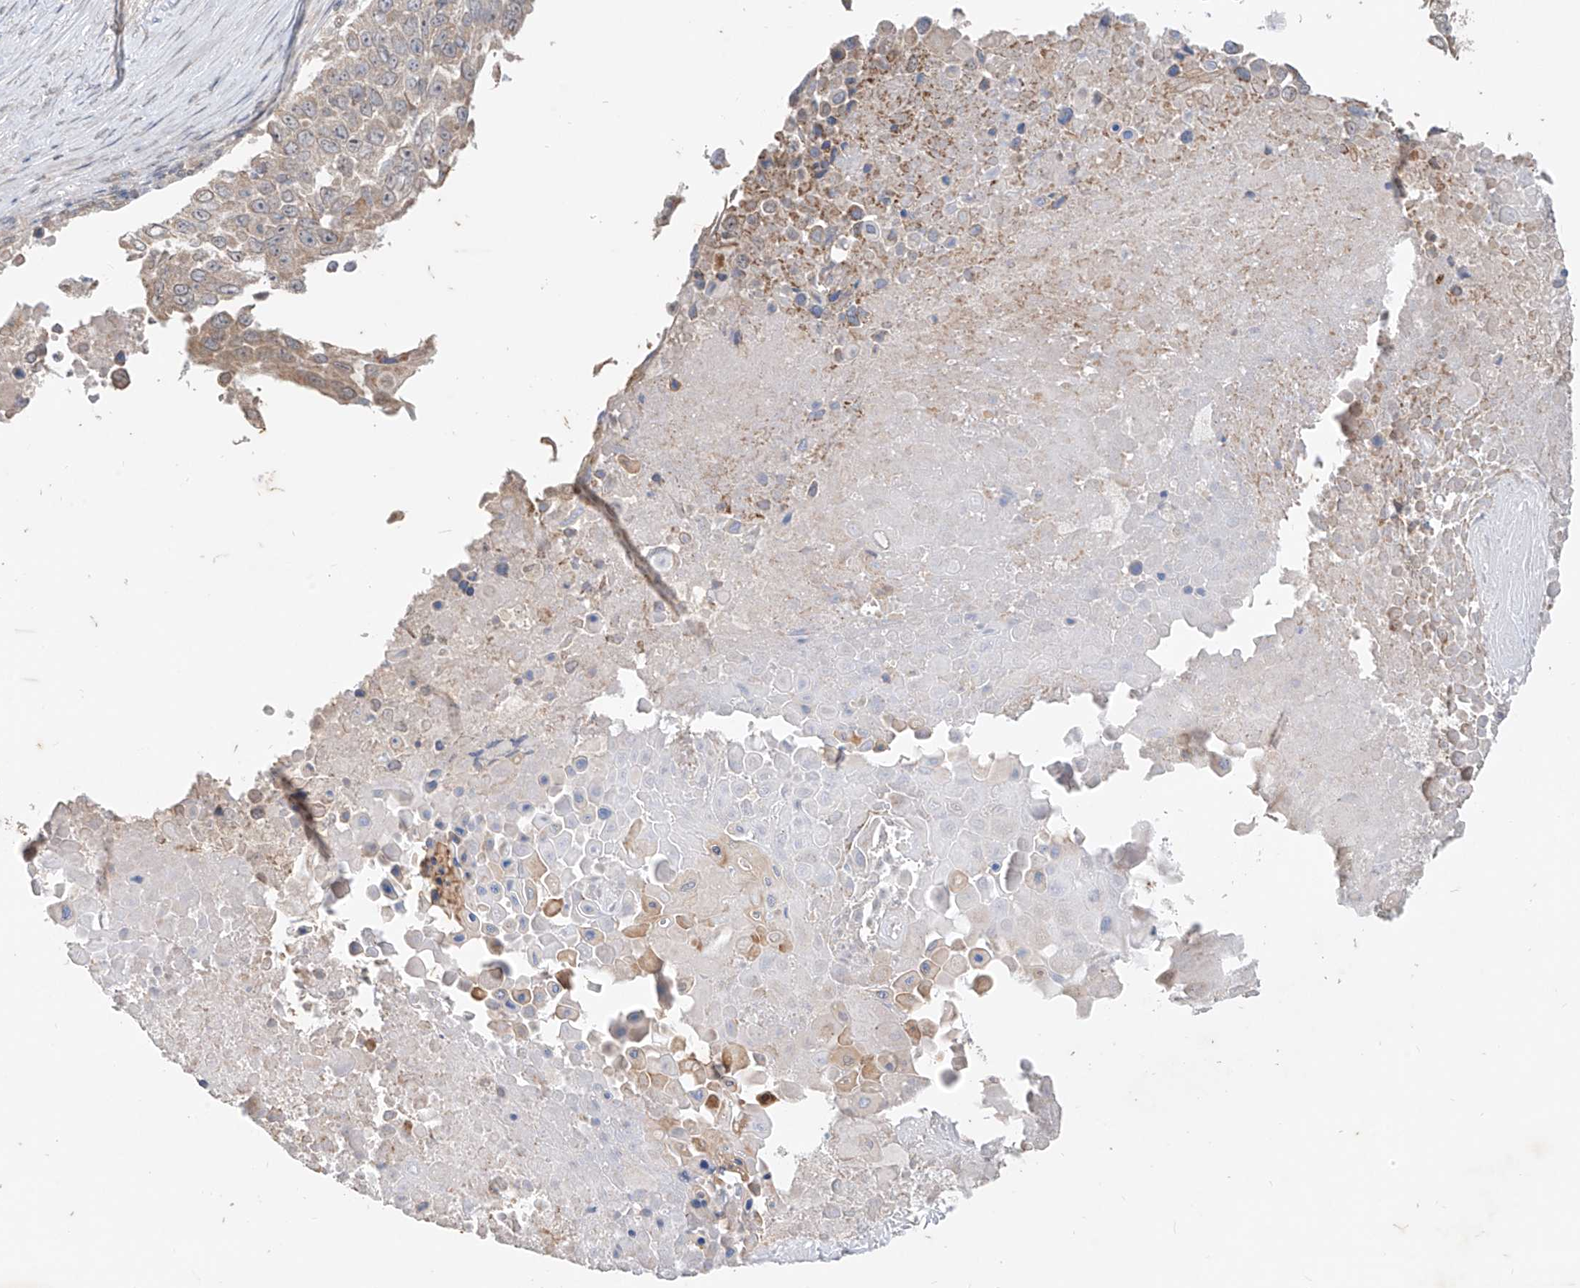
{"staining": {"intensity": "moderate", "quantity": "25%-75%", "location": "cytoplasmic/membranous"}, "tissue": "lung cancer", "cell_type": "Tumor cells", "image_type": "cancer", "snomed": [{"axis": "morphology", "description": "Squamous cell carcinoma, NOS"}, {"axis": "topography", "description": "Lung"}], "caption": "Brown immunohistochemical staining in human lung cancer (squamous cell carcinoma) exhibits moderate cytoplasmic/membranous positivity in approximately 25%-75% of tumor cells.", "gene": "MTUS2", "patient": {"sex": "male", "age": 66}}